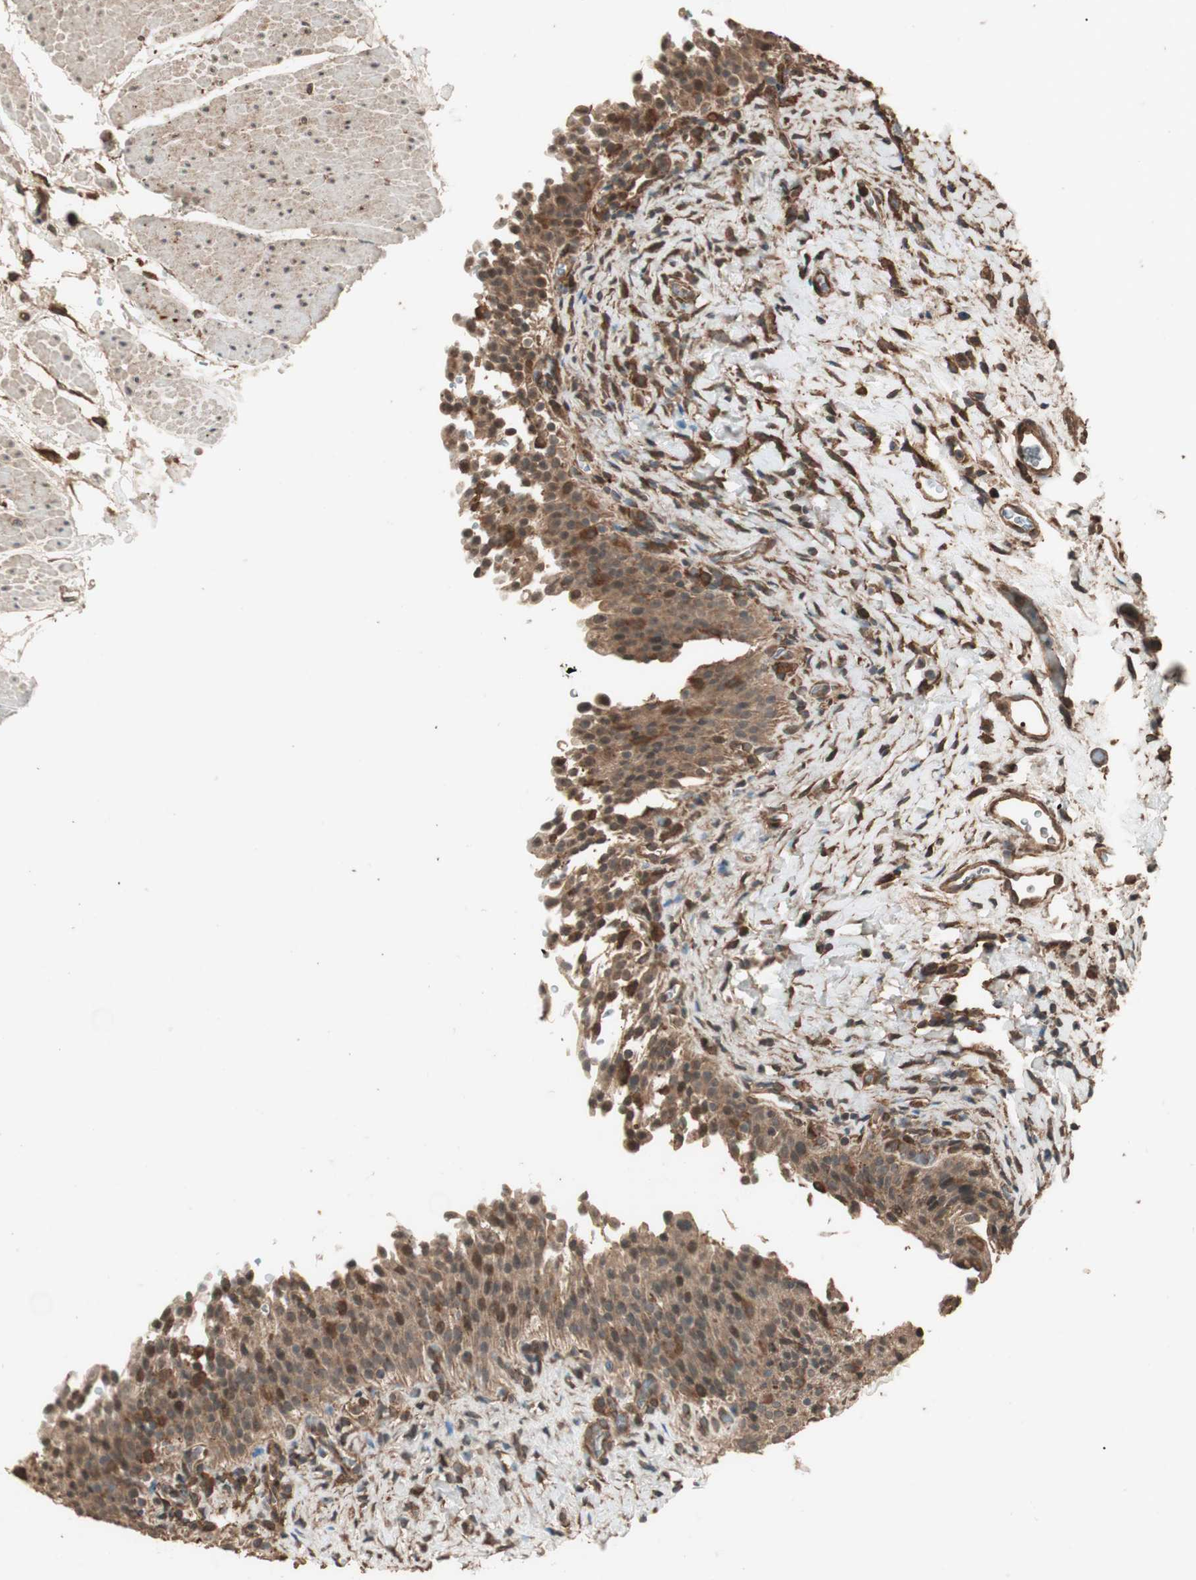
{"staining": {"intensity": "moderate", "quantity": ">75%", "location": "cytoplasmic/membranous"}, "tissue": "urinary bladder", "cell_type": "Urothelial cells", "image_type": "normal", "snomed": [{"axis": "morphology", "description": "Normal tissue, NOS"}, {"axis": "topography", "description": "Urinary bladder"}], "caption": "This is a photomicrograph of immunohistochemistry (IHC) staining of benign urinary bladder, which shows moderate staining in the cytoplasmic/membranous of urothelial cells.", "gene": "CCN4", "patient": {"sex": "male", "age": 51}}